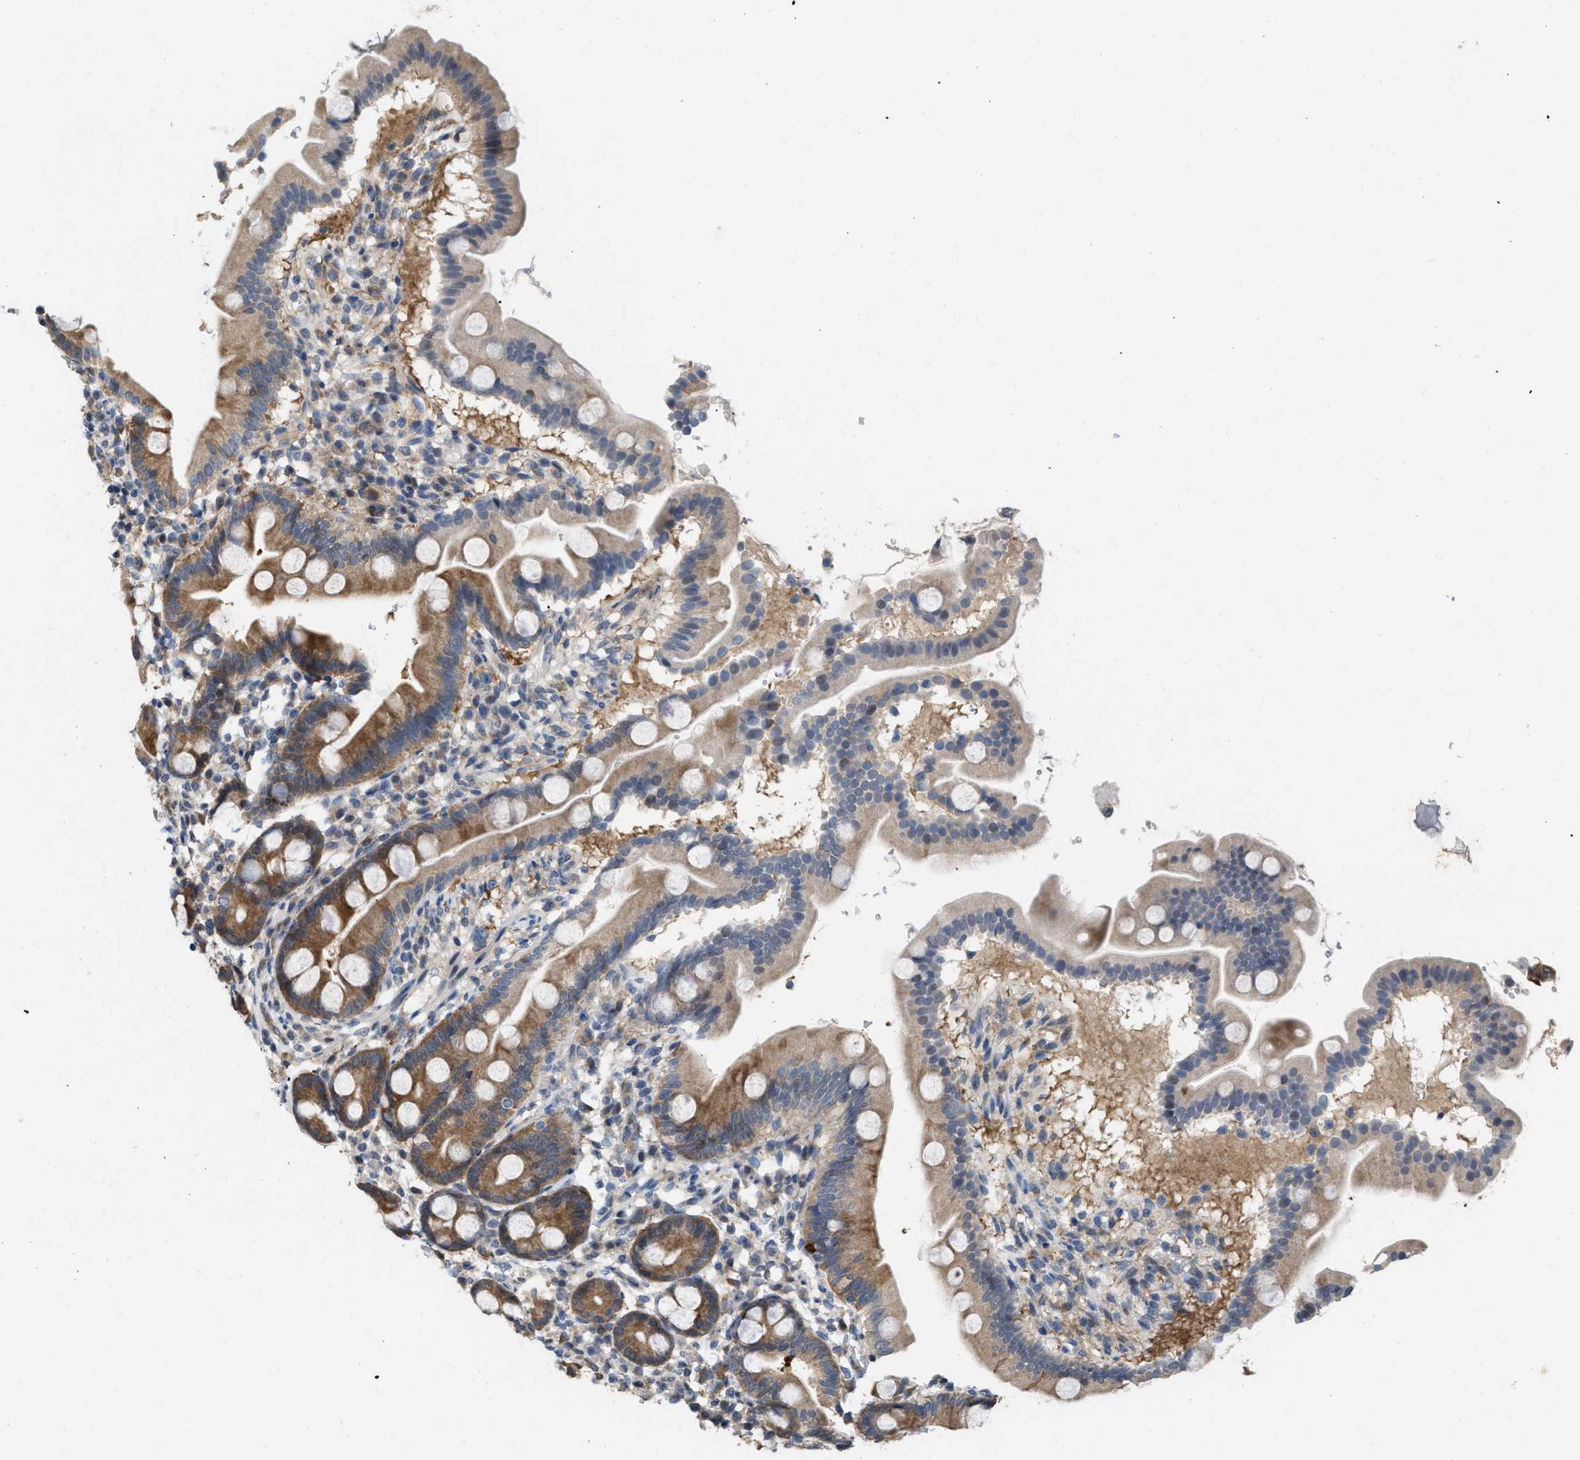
{"staining": {"intensity": "moderate", "quantity": ">75%", "location": "cytoplasmic/membranous"}, "tissue": "duodenum", "cell_type": "Glandular cells", "image_type": "normal", "snomed": [{"axis": "morphology", "description": "Normal tissue, NOS"}, {"axis": "topography", "description": "Duodenum"}], "caption": "A high-resolution image shows immunohistochemistry (IHC) staining of normal duodenum, which displays moderate cytoplasmic/membranous staining in about >75% of glandular cells. (Brightfield microscopy of DAB IHC at high magnification).", "gene": "CSNK1A1", "patient": {"sex": "male", "age": 50}}